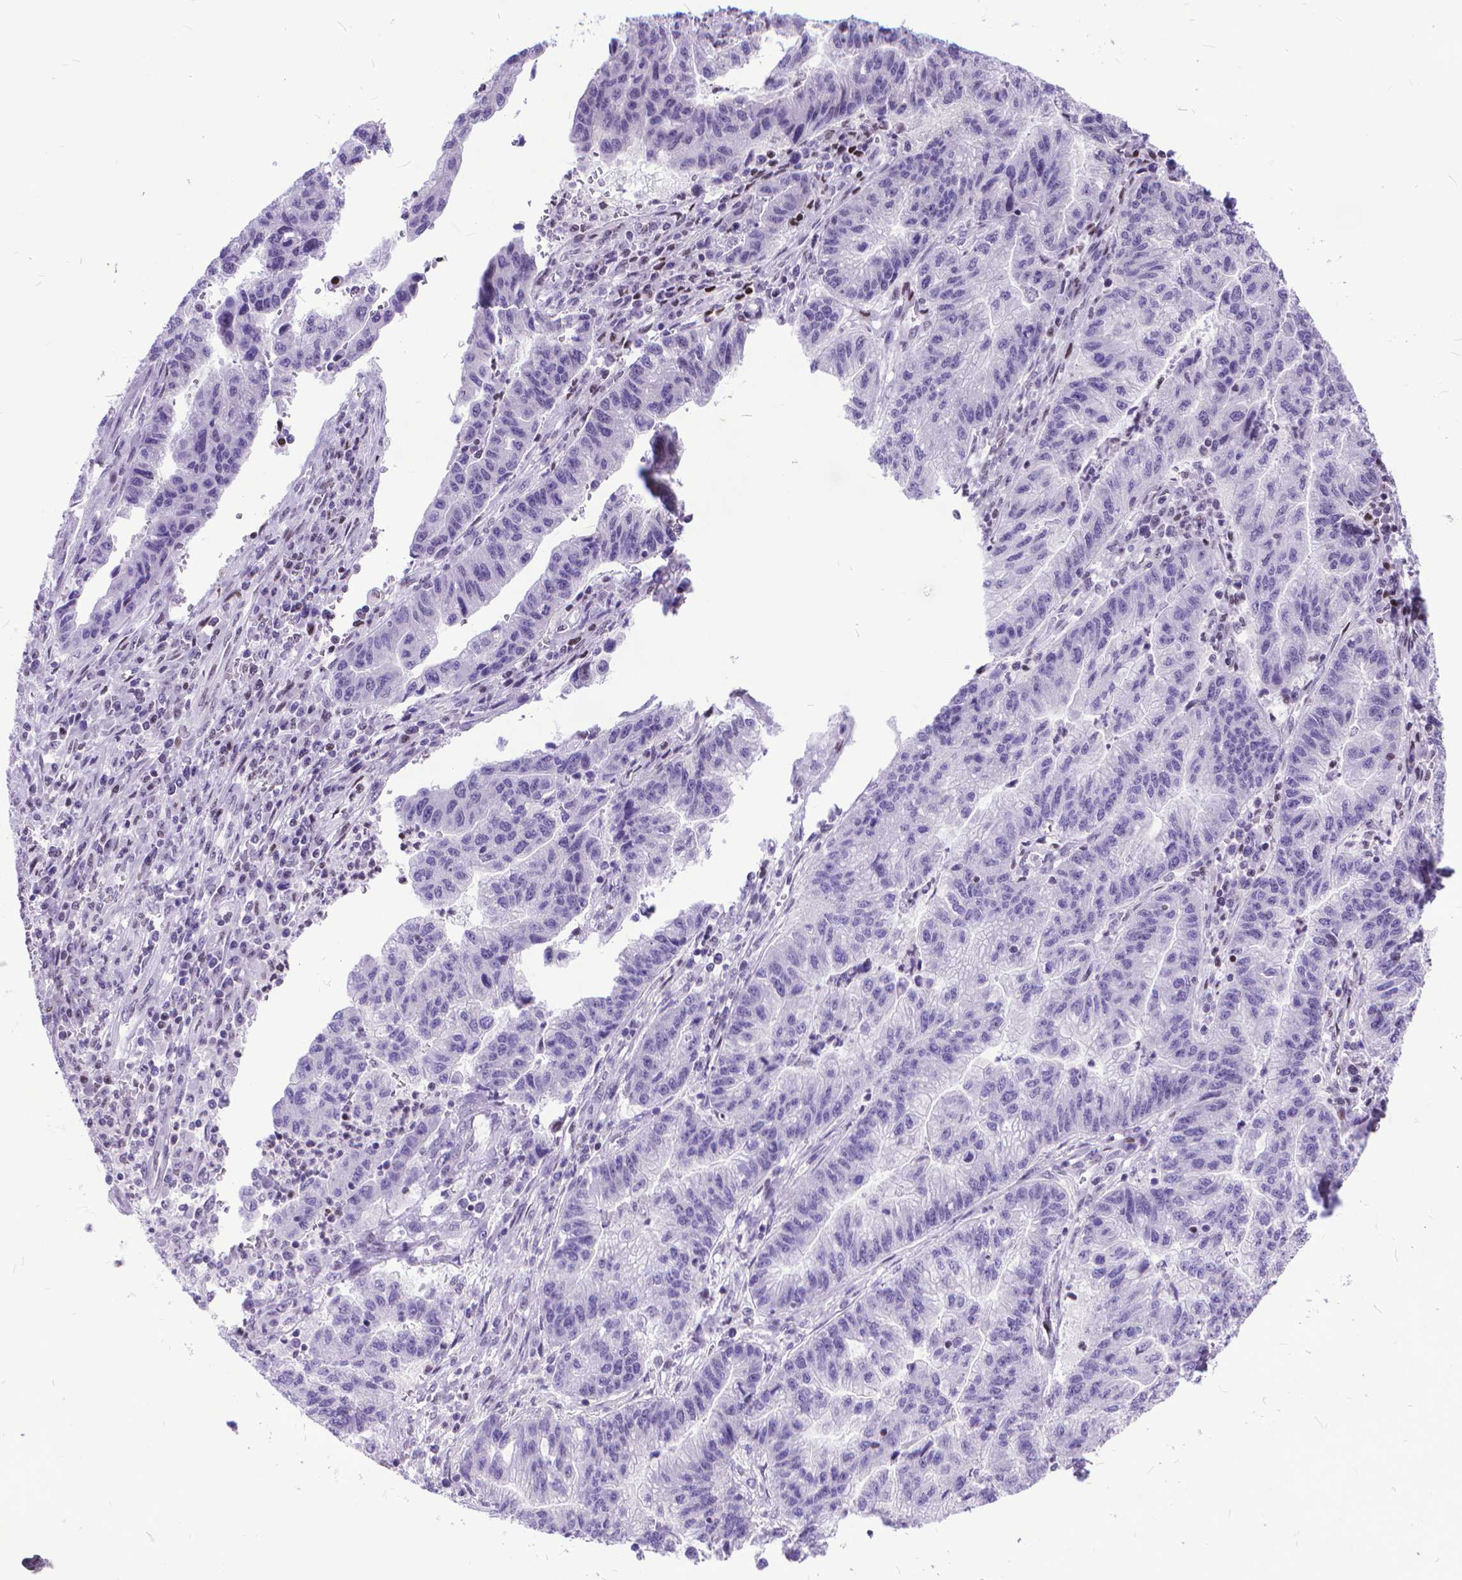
{"staining": {"intensity": "negative", "quantity": "none", "location": "none"}, "tissue": "stomach cancer", "cell_type": "Tumor cells", "image_type": "cancer", "snomed": [{"axis": "morphology", "description": "Adenocarcinoma, NOS"}, {"axis": "topography", "description": "Stomach"}], "caption": "High power microscopy micrograph of an immunohistochemistry (IHC) micrograph of stomach adenocarcinoma, revealing no significant positivity in tumor cells.", "gene": "POLE4", "patient": {"sex": "male", "age": 83}}